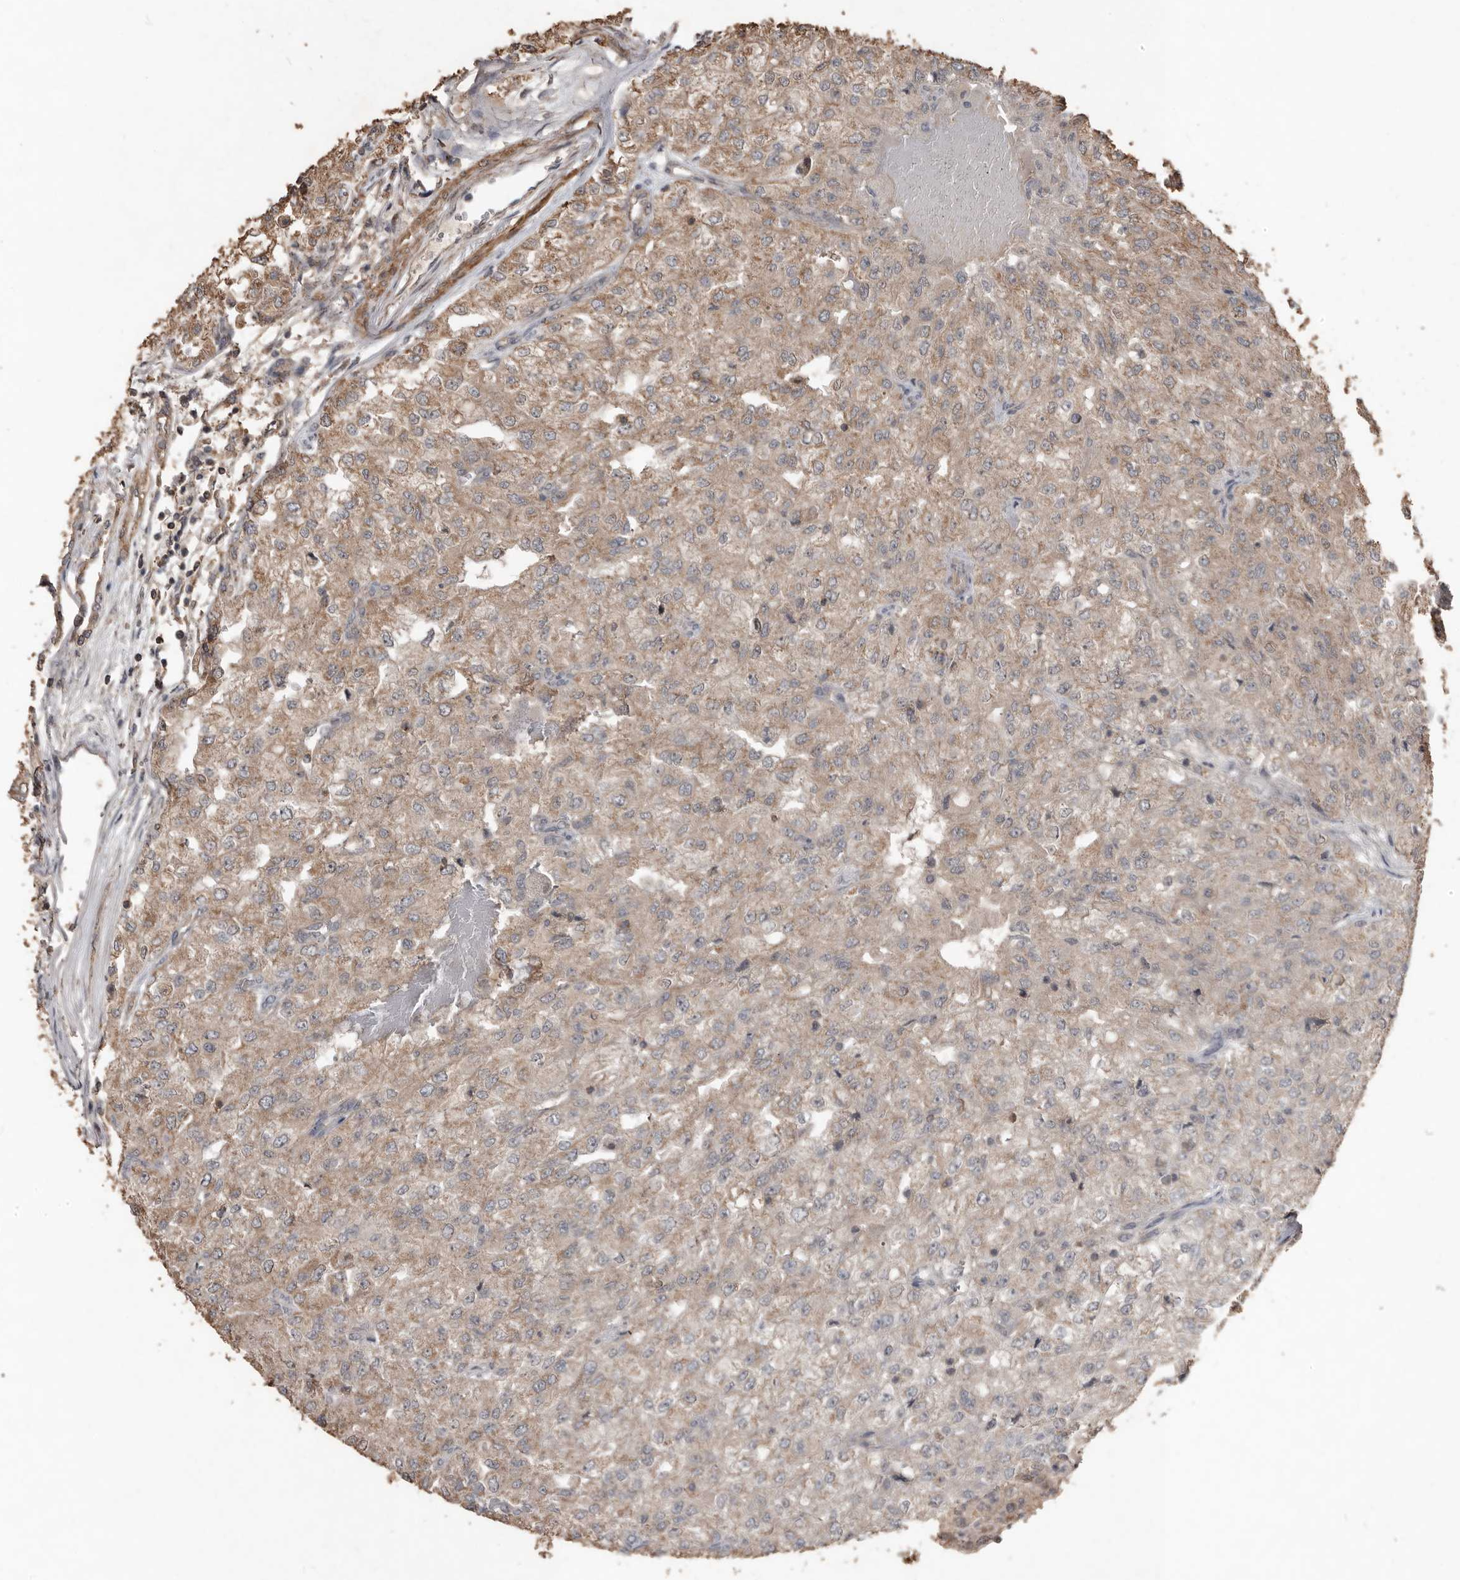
{"staining": {"intensity": "moderate", "quantity": ">75%", "location": "cytoplasmic/membranous"}, "tissue": "renal cancer", "cell_type": "Tumor cells", "image_type": "cancer", "snomed": [{"axis": "morphology", "description": "Adenocarcinoma, NOS"}, {"axis": "topography", "description": "Kidney"}], "caption": "Renal adenocarcinoma stained with immunohistochemistry (IHC) exhibits moderate cytoplasmic/membranous staining in about >75% of tumor cells. (Brightfield microscopy of DAB IHC at high magnification).", "gene": "BAMBI", "patient": {"sex": "female", "age": 54}}